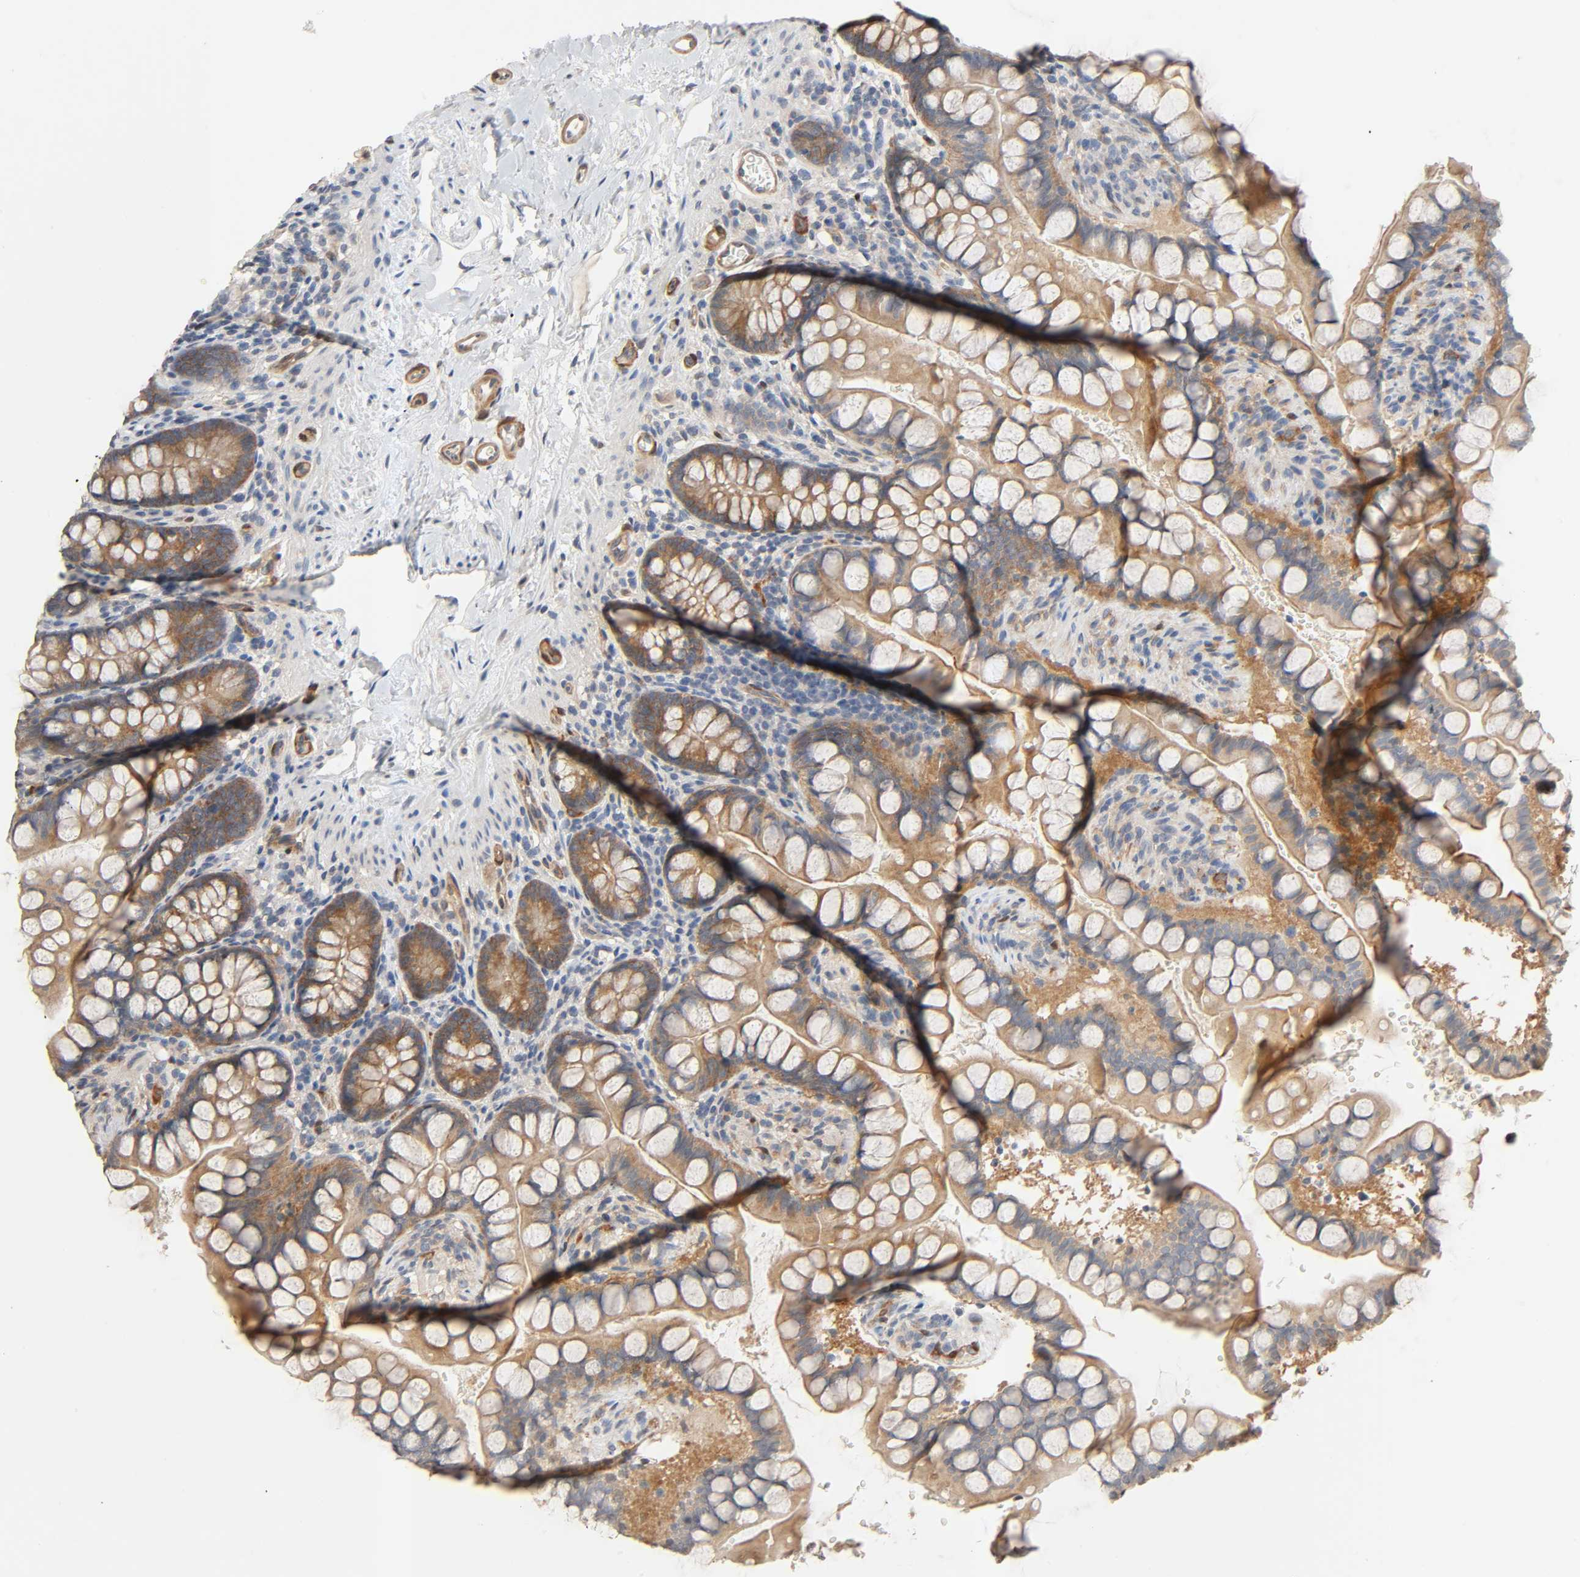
{"staining": {"intensity": "weak", "quantity": ">75%", "location": "cytoplasmic/membranous"}, "tissue": "small intestine", "cell_type": "Glandular cells", "image_type": "normal", "snomed": [{"axis": "morphology", "description": "Normal tissue, NOS"}, {"axis": "topography", "description": "Small intestine"}], "caption": "An IHC image of normal tissue is shown. Protein staining in brown highlights weak cytoplasmic/membranous positivity in small intestine within glandular cells. The staining was performed using DAB (3,3'-diaminobenzidine) to visualize the protein expression in brown, while the nuclei were stained in blue with hematoxylin (Magnification: 20x).", "gene": "PTK2", "patient": {"sex": "female", "age": 58}}